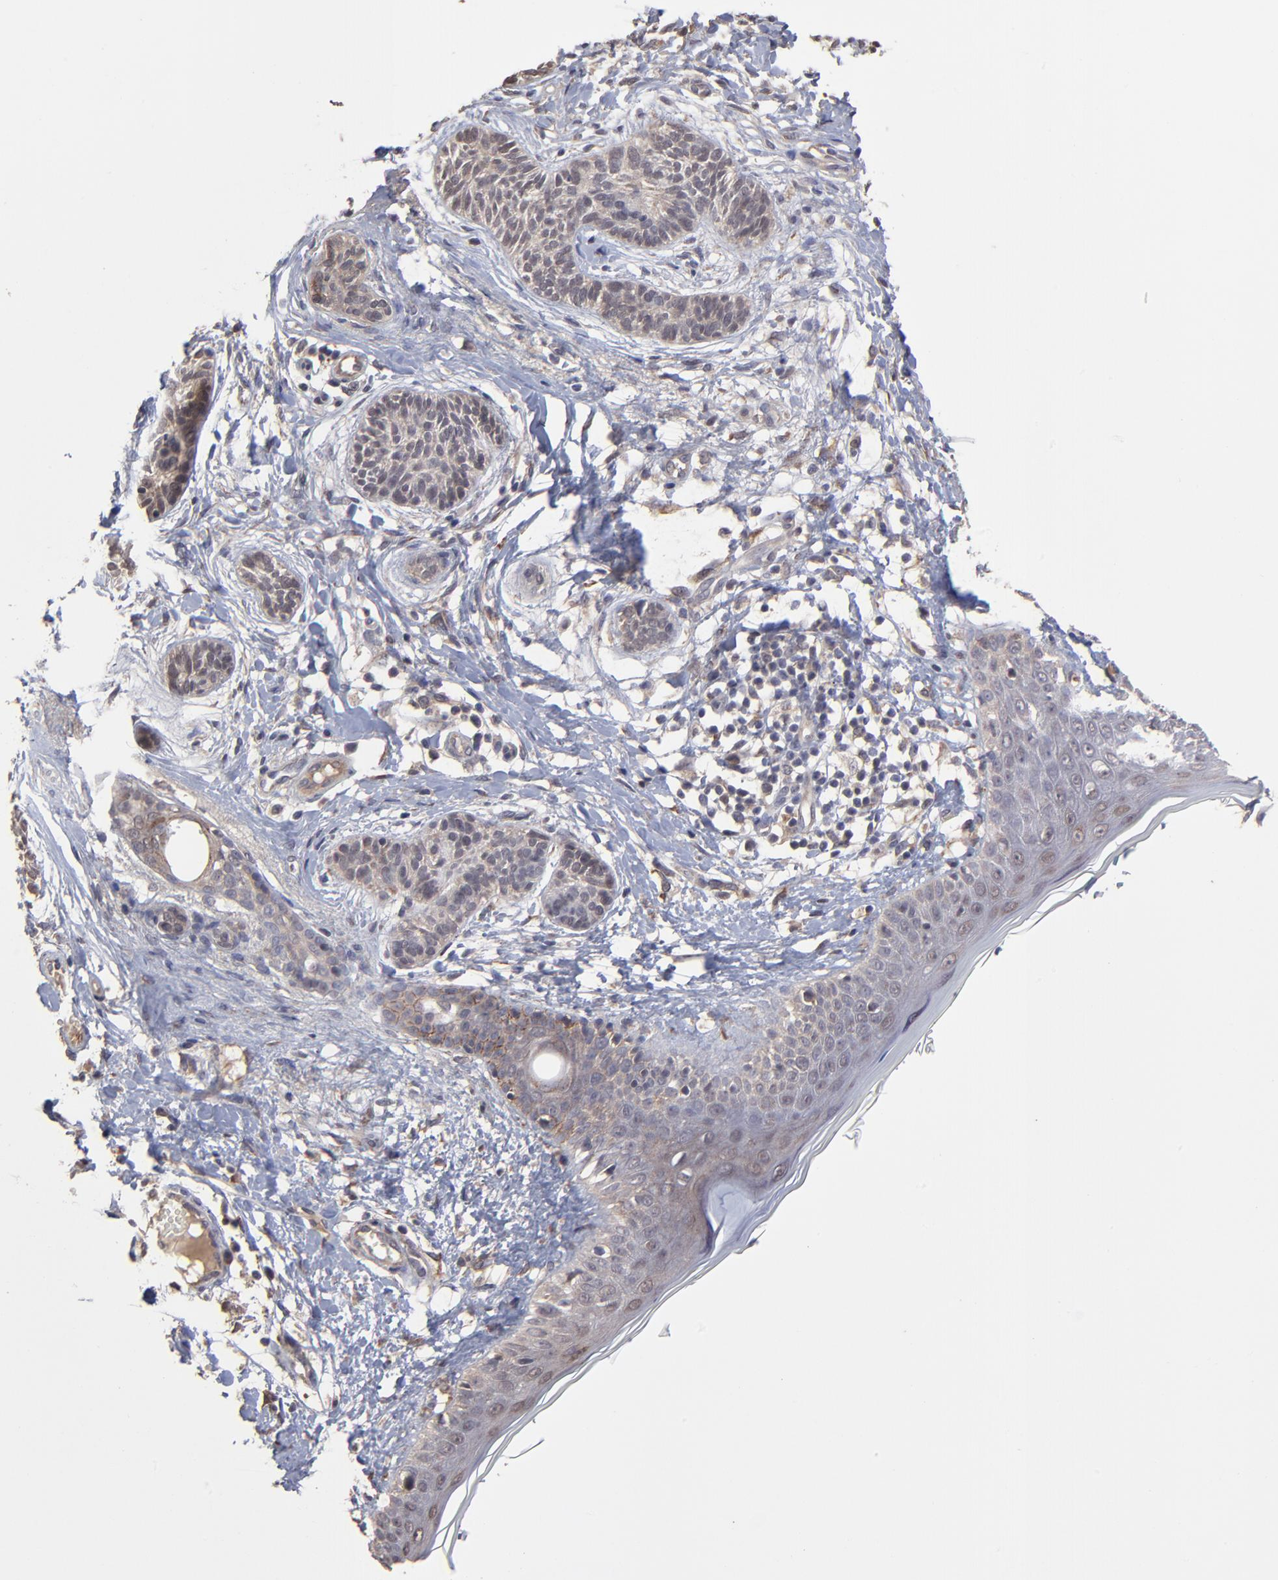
{"staining": {"intensity": "weak", "quantity": ">75%", "location": "cytoplasmic/membranous"}, "tissue": "skin cancer", "cell_type": "Tumor cells", "image_type": "cancer", "snomed": [{"axis": "morphology", "description": "Normal tissue, NOS"}, {"axis": "morphology", "description": "Basal cell carcinoma"}, {"axis": "topography", "description": "Skin"}], "caption": "Brown immunohistochemical staining in human skin cancer (basal cell carcinoma) reveals weak cytoplasmic/membranous expression in about >75% of tumor cells.", "gene": "CHL1", "patient": {"sex": "male", "age": 63}}